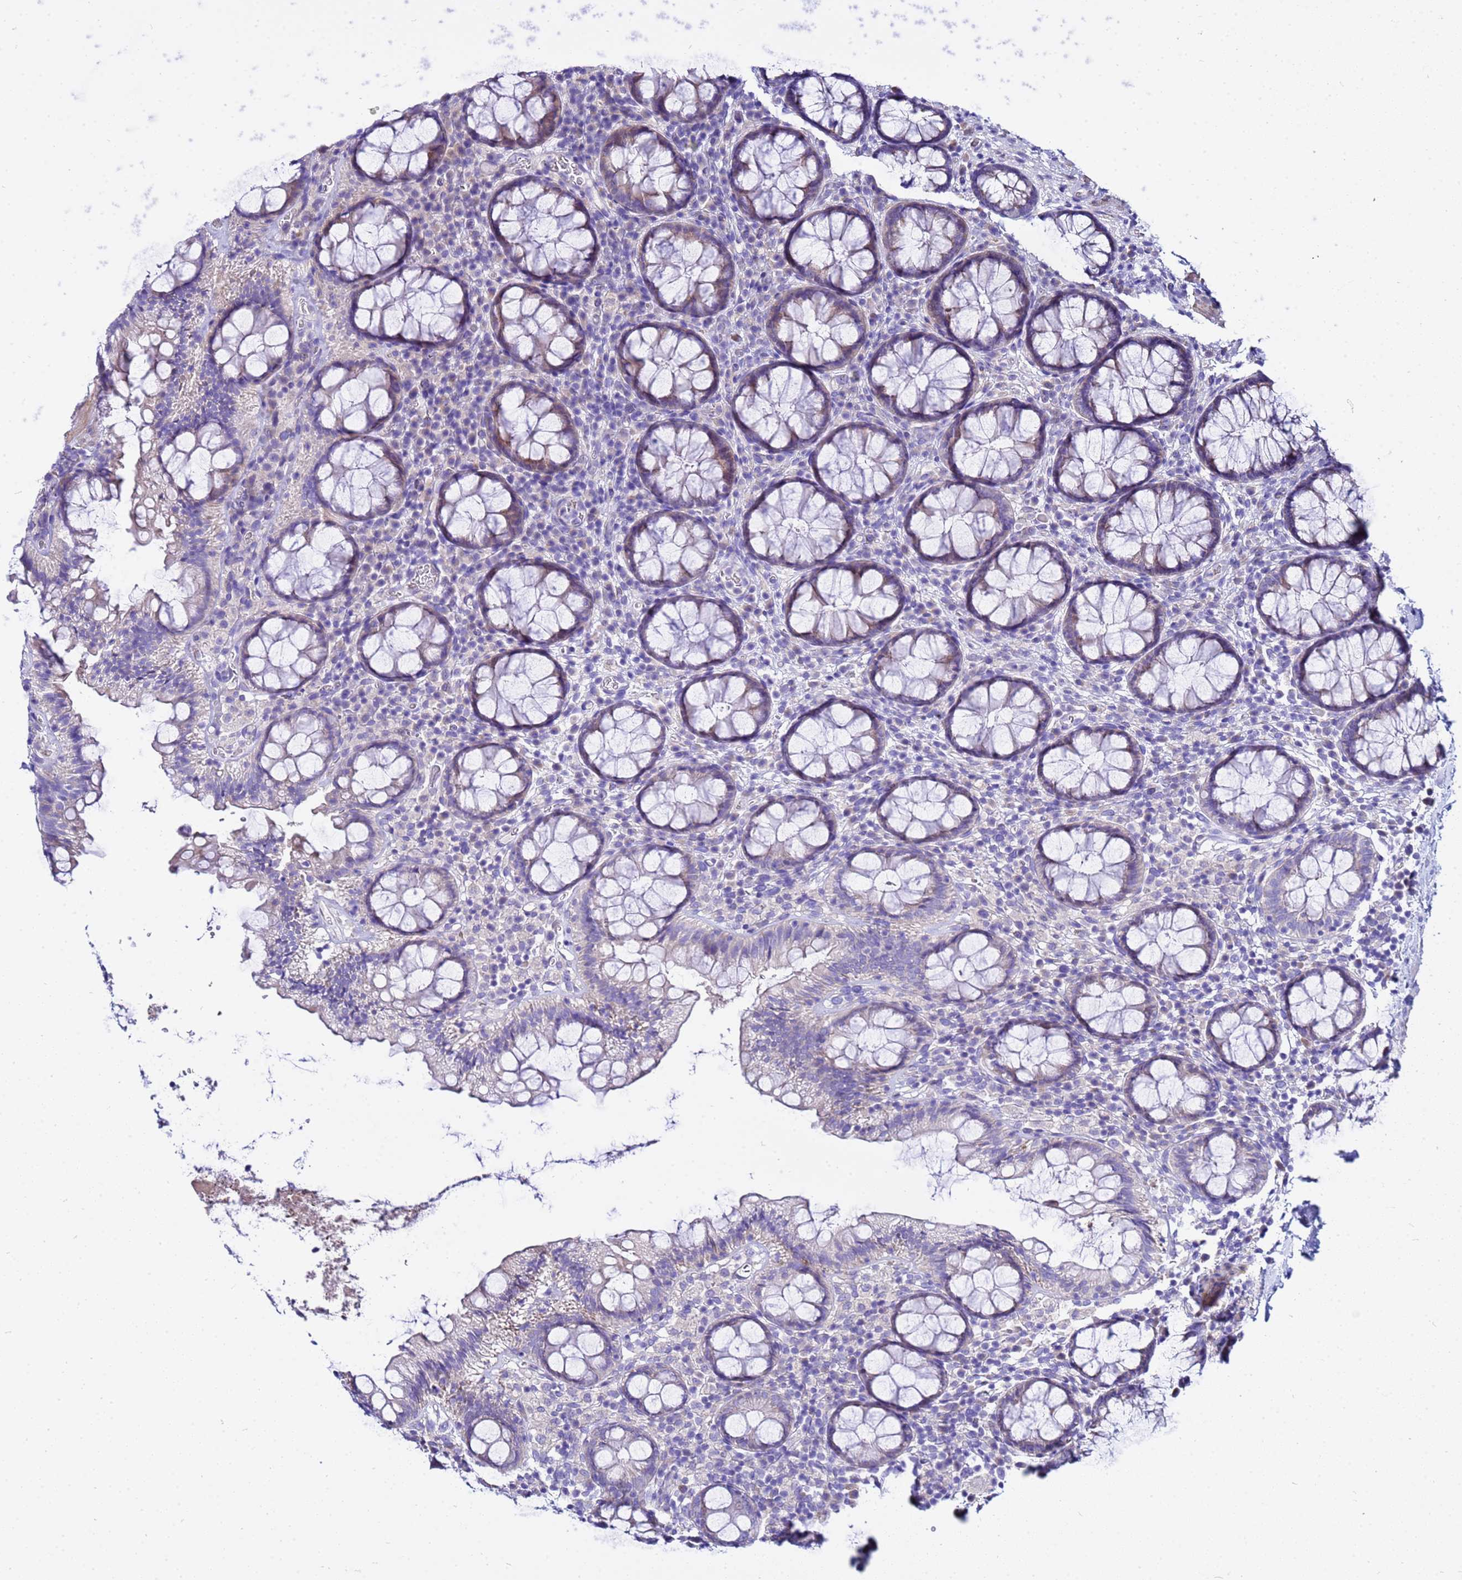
{"staining": {"intensity": "weak", "quantity": "<25%", "location": "cytoplasmic/membranous"}, "tissue": "rectum", "cell_type": "Glandular cells", "image_type": "normal", "snomed": [{"axis": "morphology", "description": "Normal tissue, NOS"}, {"axis": "topography", "description": "Rectum"}], "caption": "Micrograph shows no significant protein staining in glandular cells of unremarkable rectum.", "gene": "USP18", "patient": {"sex": "male", "age": 83}}